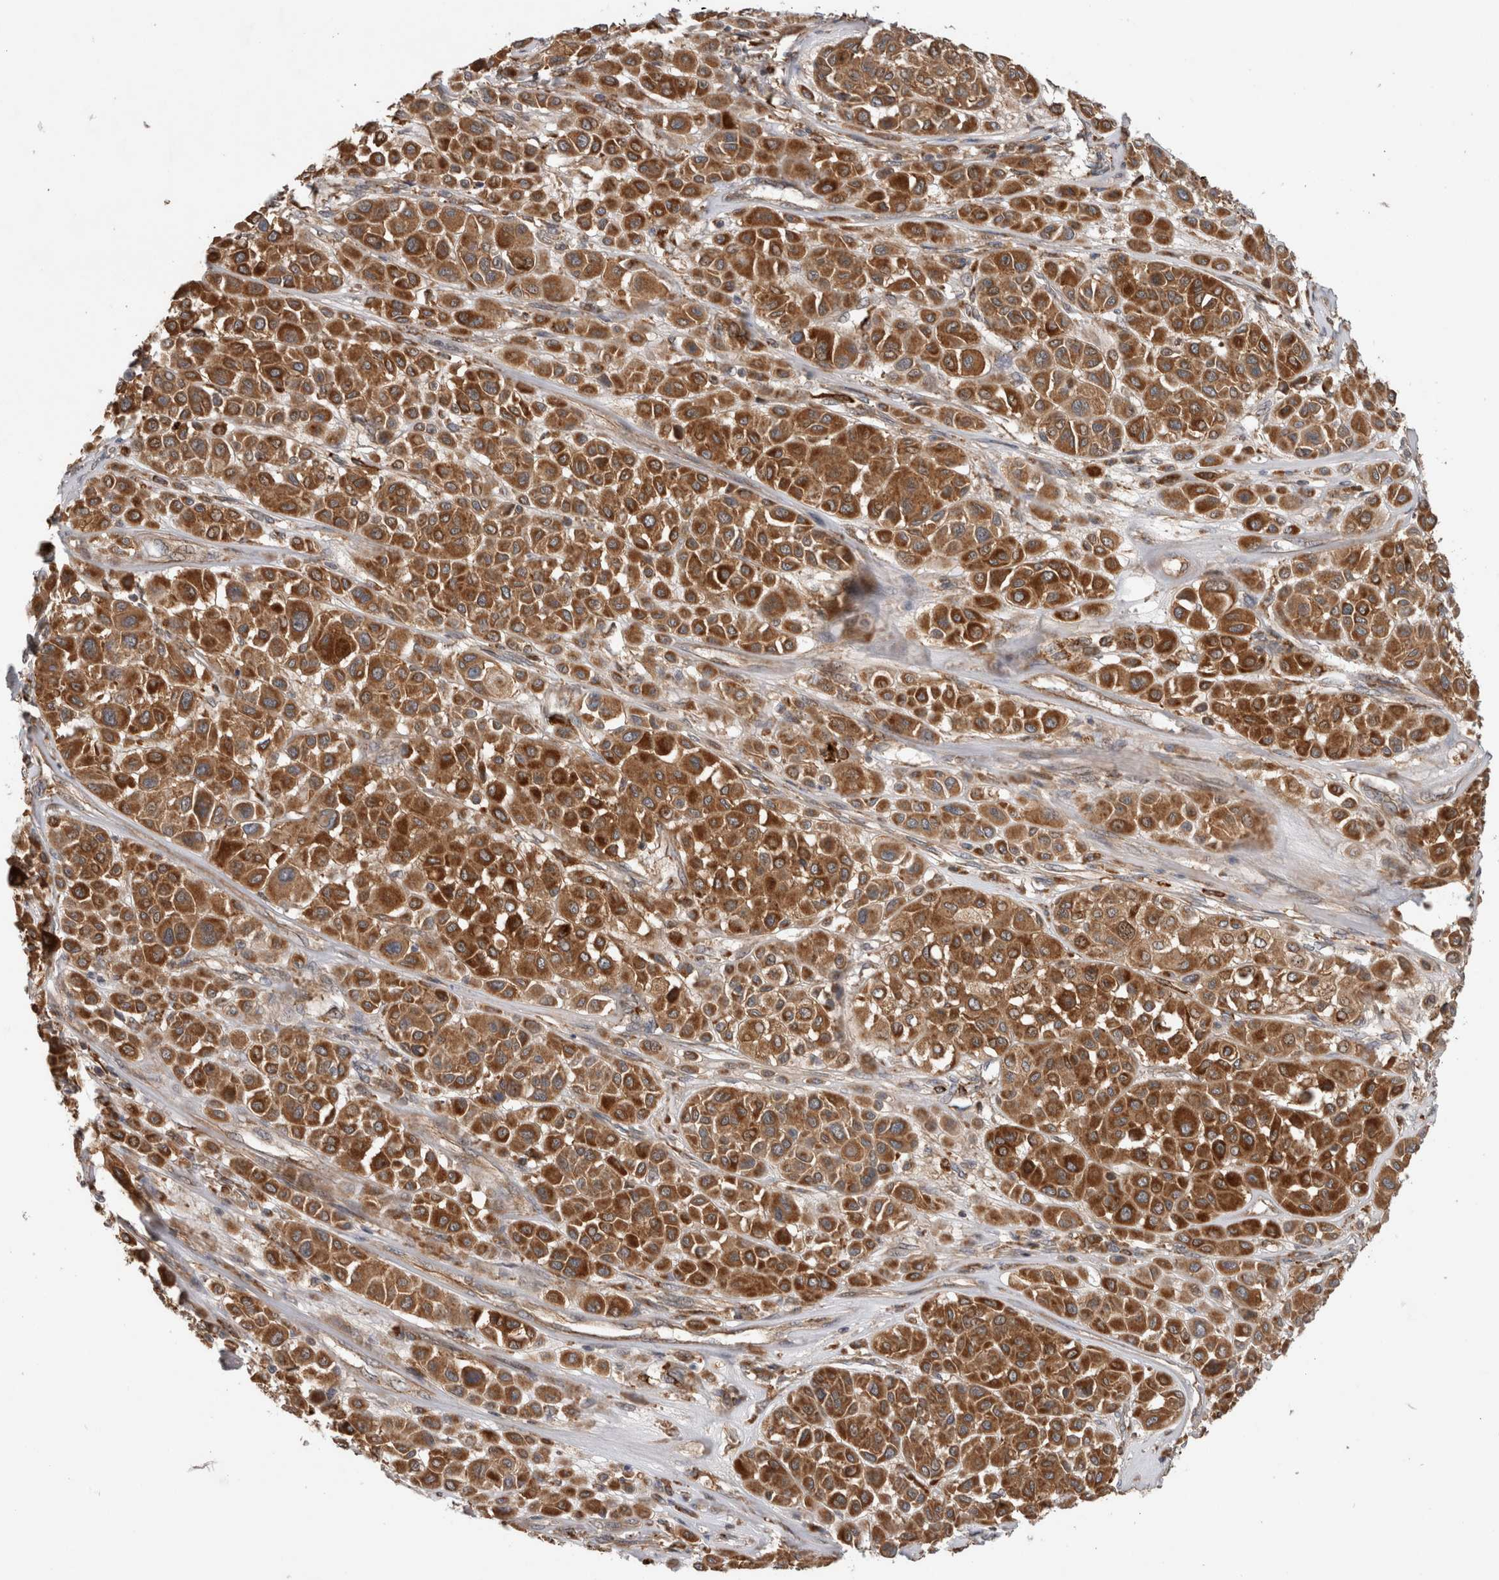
{"staining": {"intensity": "strong", "quantity": ">75%", "location": "cytoplasmic/membranous"}, "tissue": "melanoma", "cell_type": "Tumor cells", "image_type": "cancer", "snomed": [{"axis": "morphology", "description": "Malignant melanoma, Metastatic site"}, {"axis": "topography", "description": "Soft tissue"}], "caption": "Protein staining of melanoma tissue demonstrates strong cytoplasmic/membranous expression in approximately >75% of tumor cells.", "gene": "ADGRL3", "patient": {"sex": "male", "age": 41}}